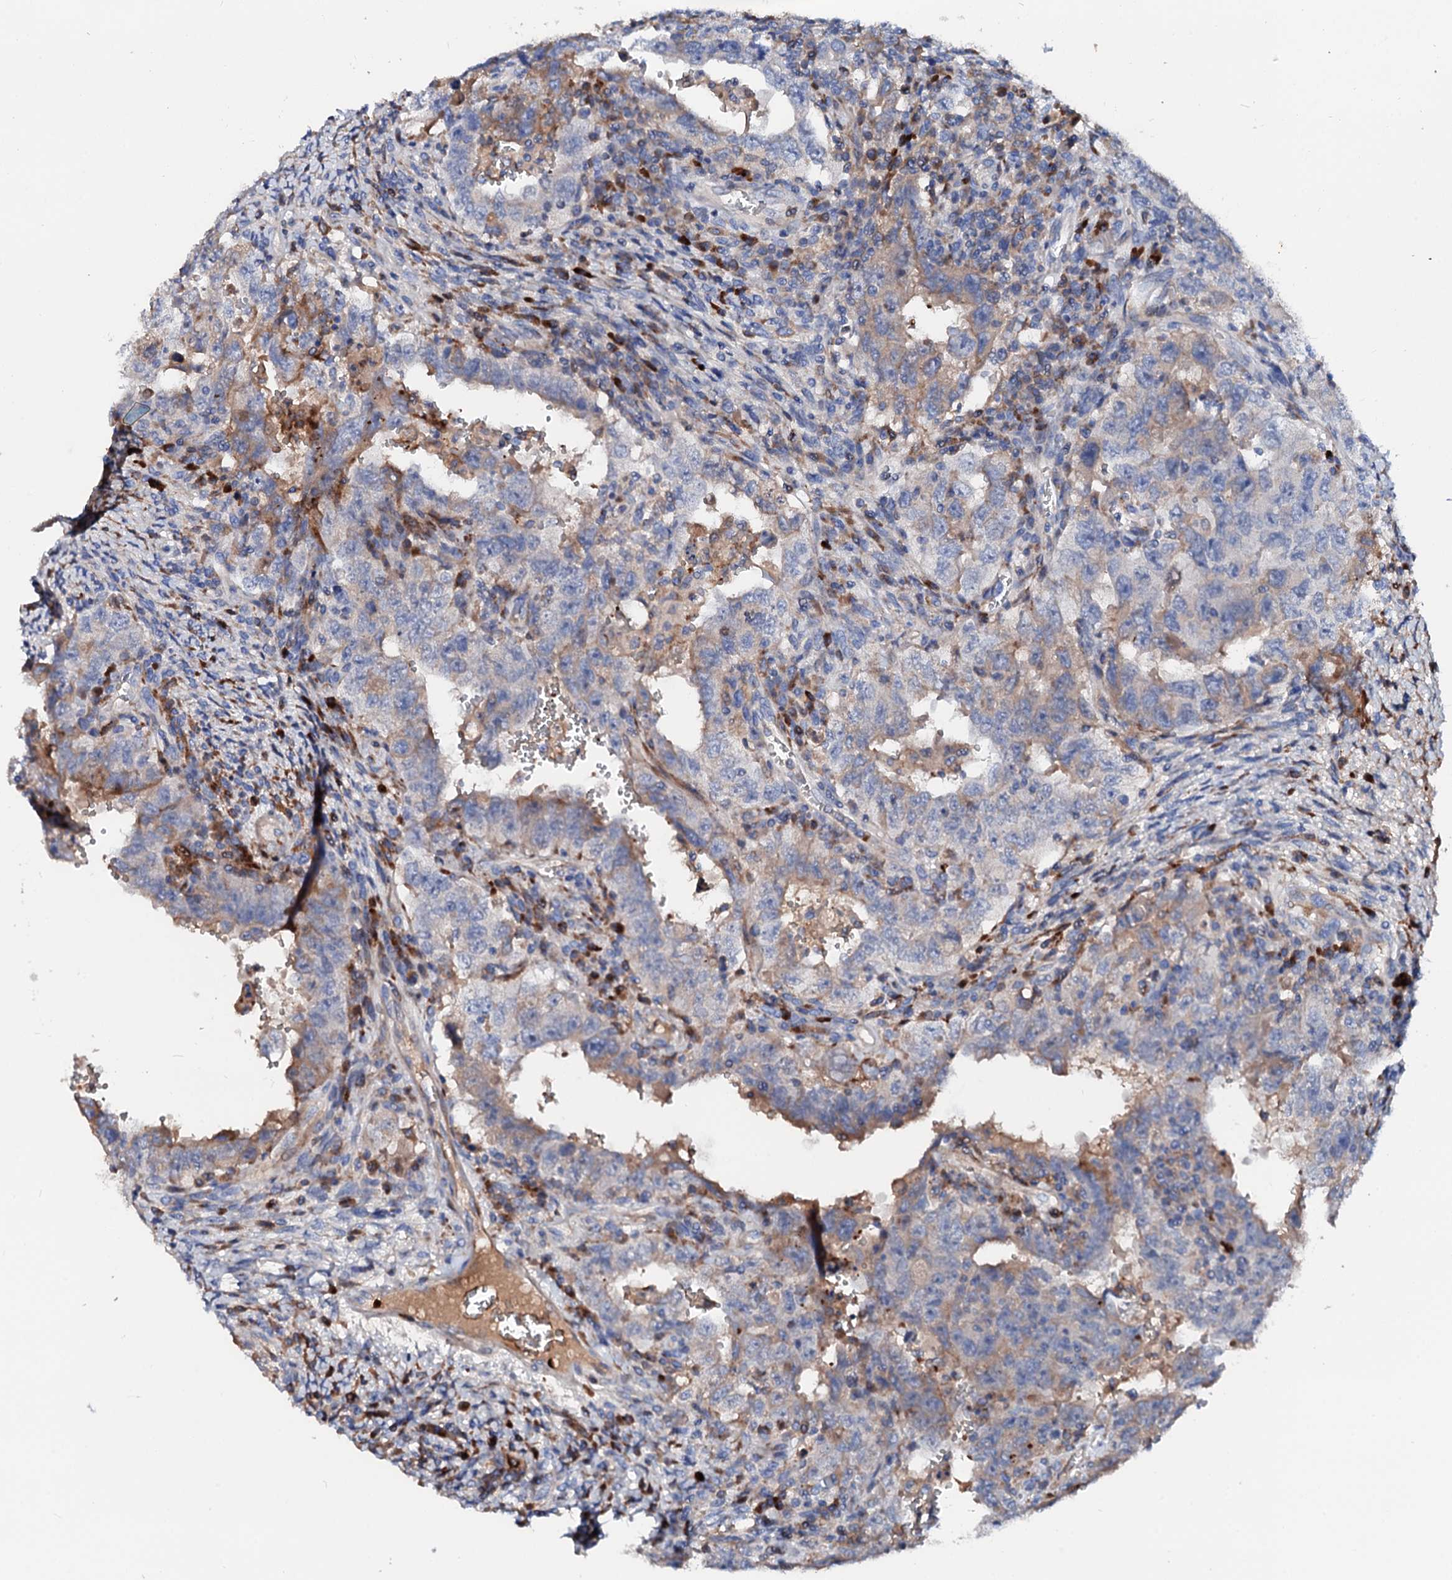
{"staining": {"intensity": "moderate", "quantity": "<25%", "location": "cytoplasmic/membranous"}, "tissue": "testis cancer", "cell_type": "Tumor cells", "image_type": "cancer", "snomed": [{"axis": "morphology", "description": "Carcinoma, Embryonal, NOS"}, {"axis": "topography", "description": "Testis"}], "caption": "Protein positivity by immunohistochemistry (IHC) displays moderate cytoplasmic/membranous expression in about <25% of tumor cells in testis embryonal carcinoma.", "gene": "SLC10A7", "patient": {"sex": "male", "age": 26}}